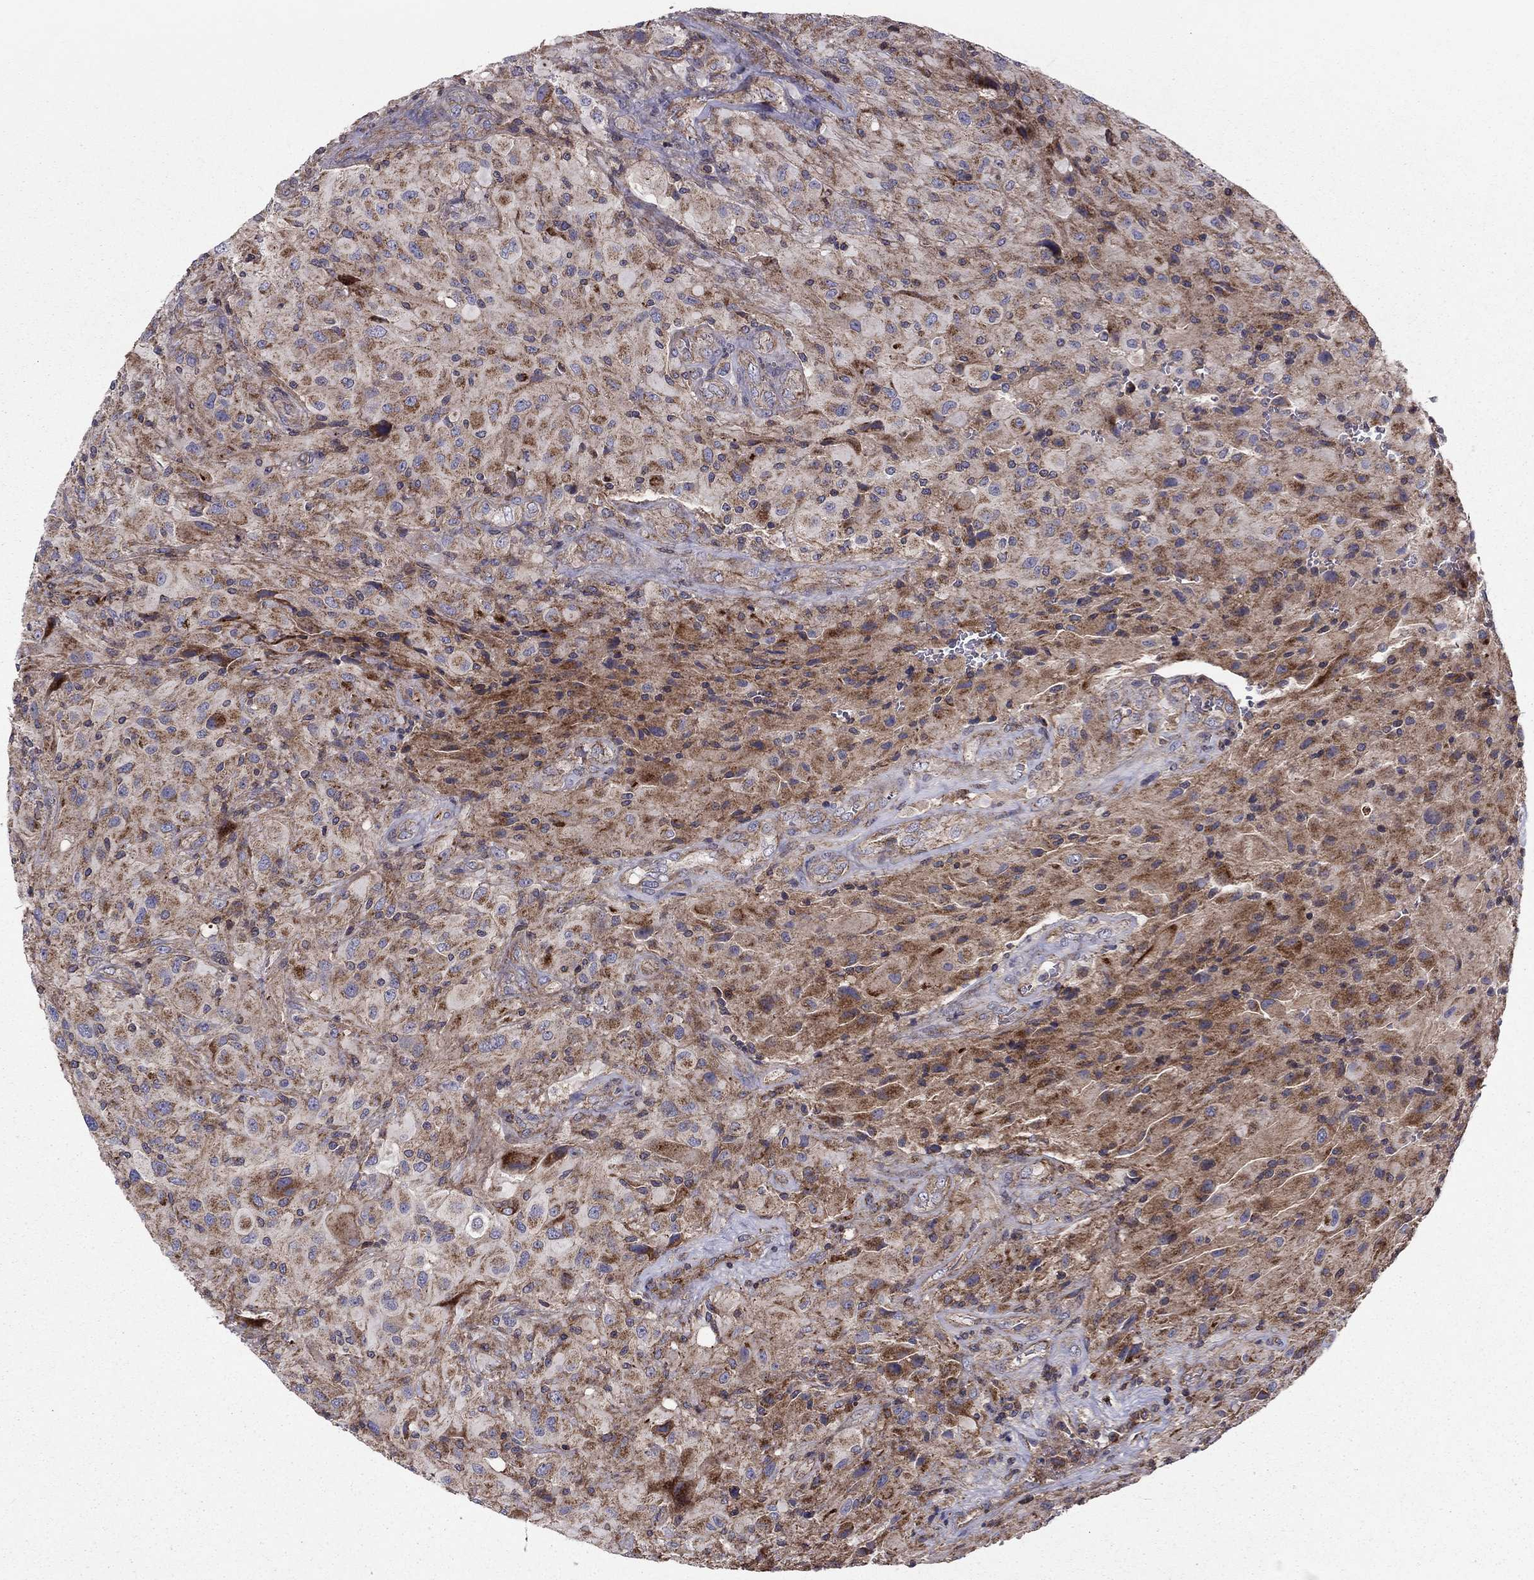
{"staining": {"intensity": "strong", "quantity": "<25%", "location": "cytoplasmic/membranous"}, "tissue": "glioma", "cell_type": "Tumor cells", "image_type": "cancer", "snomed": [{"axis": "morphology", "description": "Glioma, malignant, High grade"}, {"axis": "topography", "description": "Cerebral cortex"}], "caption": "Protein analysis of high-grade glioma (malignant) tissue reveals strong cytoplasmic/membranous staining in about <25% of tumor cells.", "gene": "ALG6", "patient": {"sex": "male", "age": 35}}